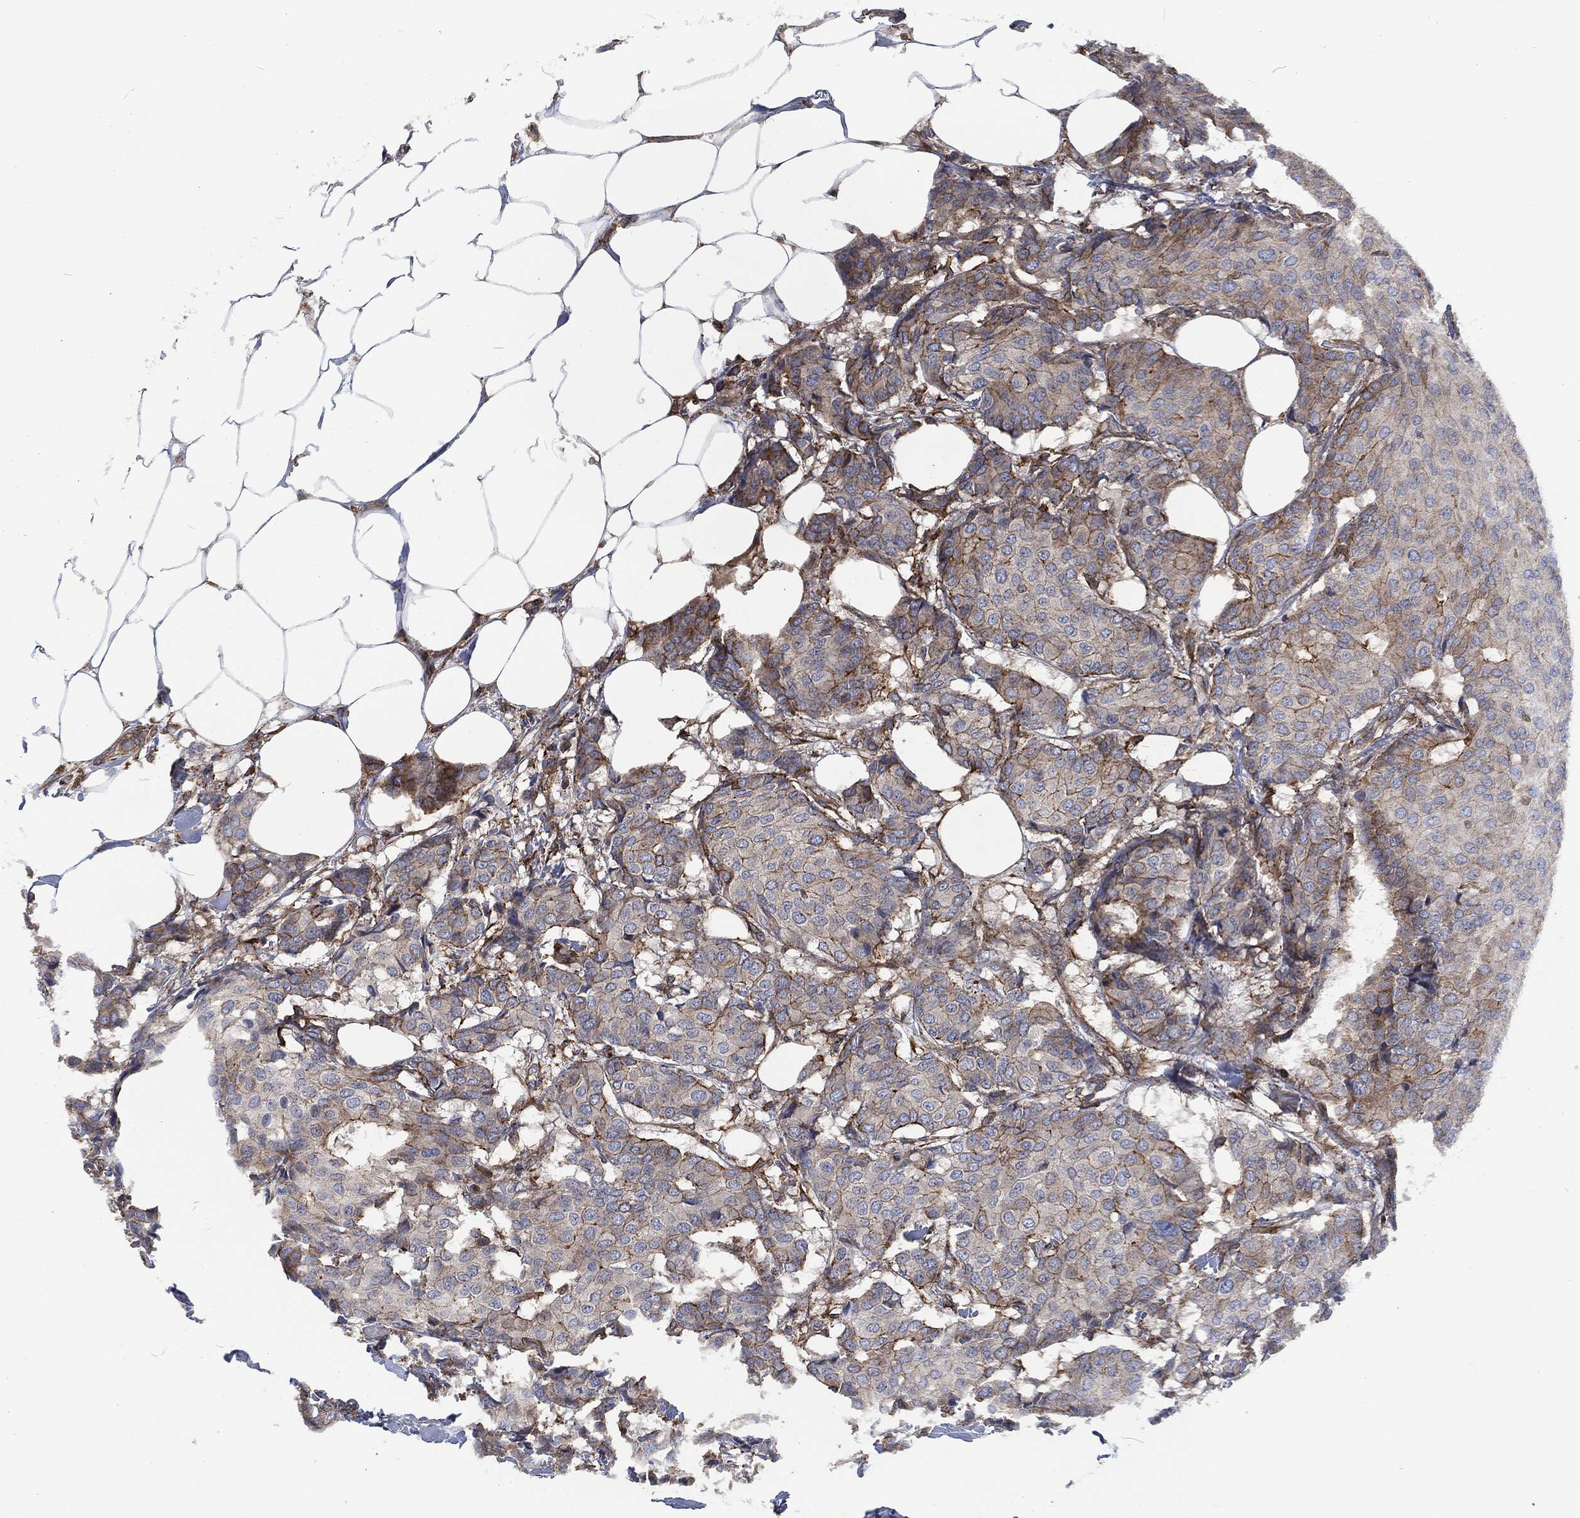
{"staining": {"intensity": "strong", "quantity": "<25%", "location": "cytoplasmic/membranous"}, "tissue": "breast cancer", "cell_type": "Tumor cells", "image_type": "cancer", "snomed": [{"axis": "morphology", "description": "Duct carcinoma"}, {"axis": "topography", "description": "Breast"}], "caption": "Immunohistochemical staining of human invasive ductal carcinoma (breast) shows medium levels of strong cytoplasmic/membranous expression in approximately <25% of tumor cells.", "gene": "LGALS9", "patient": {"sex": "female", "age": 75}}